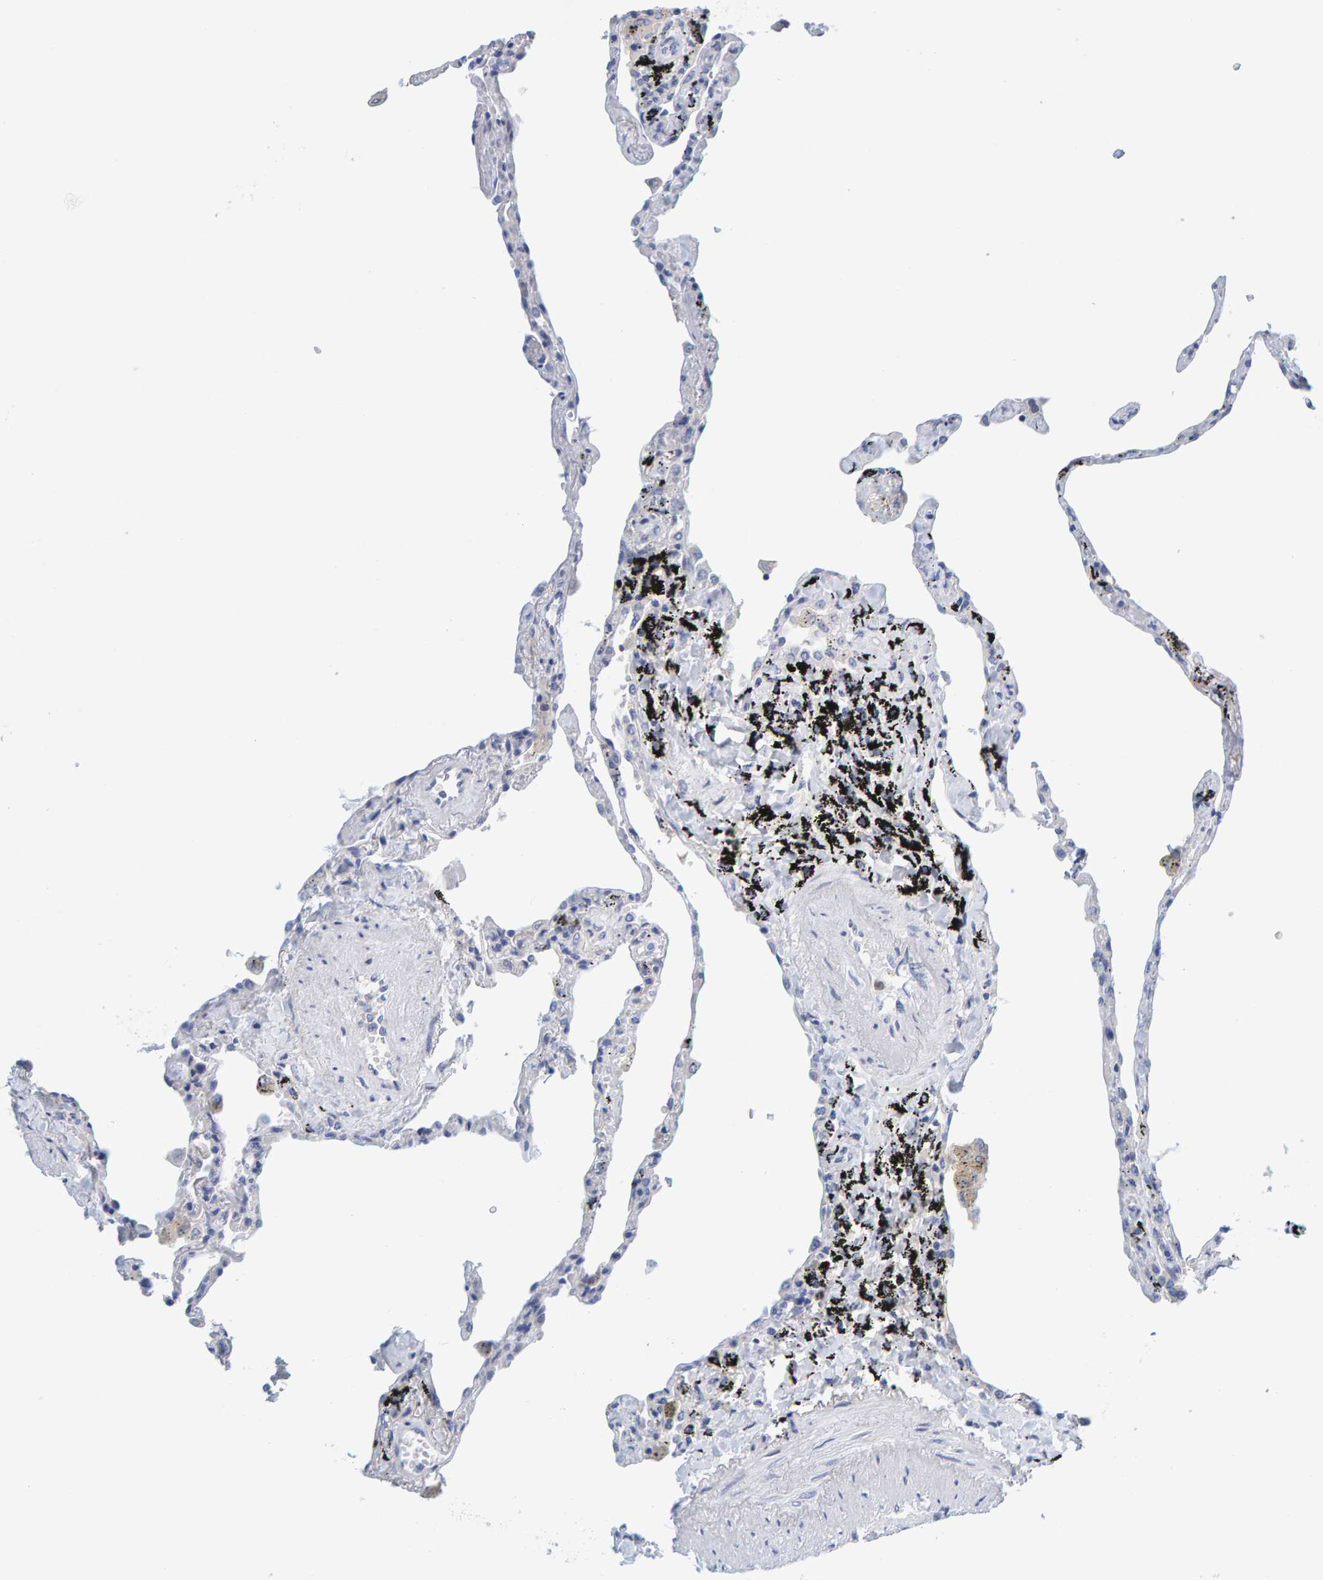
{"staining": {"intensity": "negative", "quantity": "none", "location": "none"}, "tissue": "lung", "cell_type": "Alveolar cells", "image_type": "normal", "snomed": [{"axis": "morphology", "description": "Normal tissue, NOS"}, {"axis": "topography", "description": "Lung"}], "caption": "IHC image of benign human lung stained for a protein (brown), which exhibits no staining in alveolar cells.", "gene": "MOG", "patient": {"sex": "male", "age": 59}}